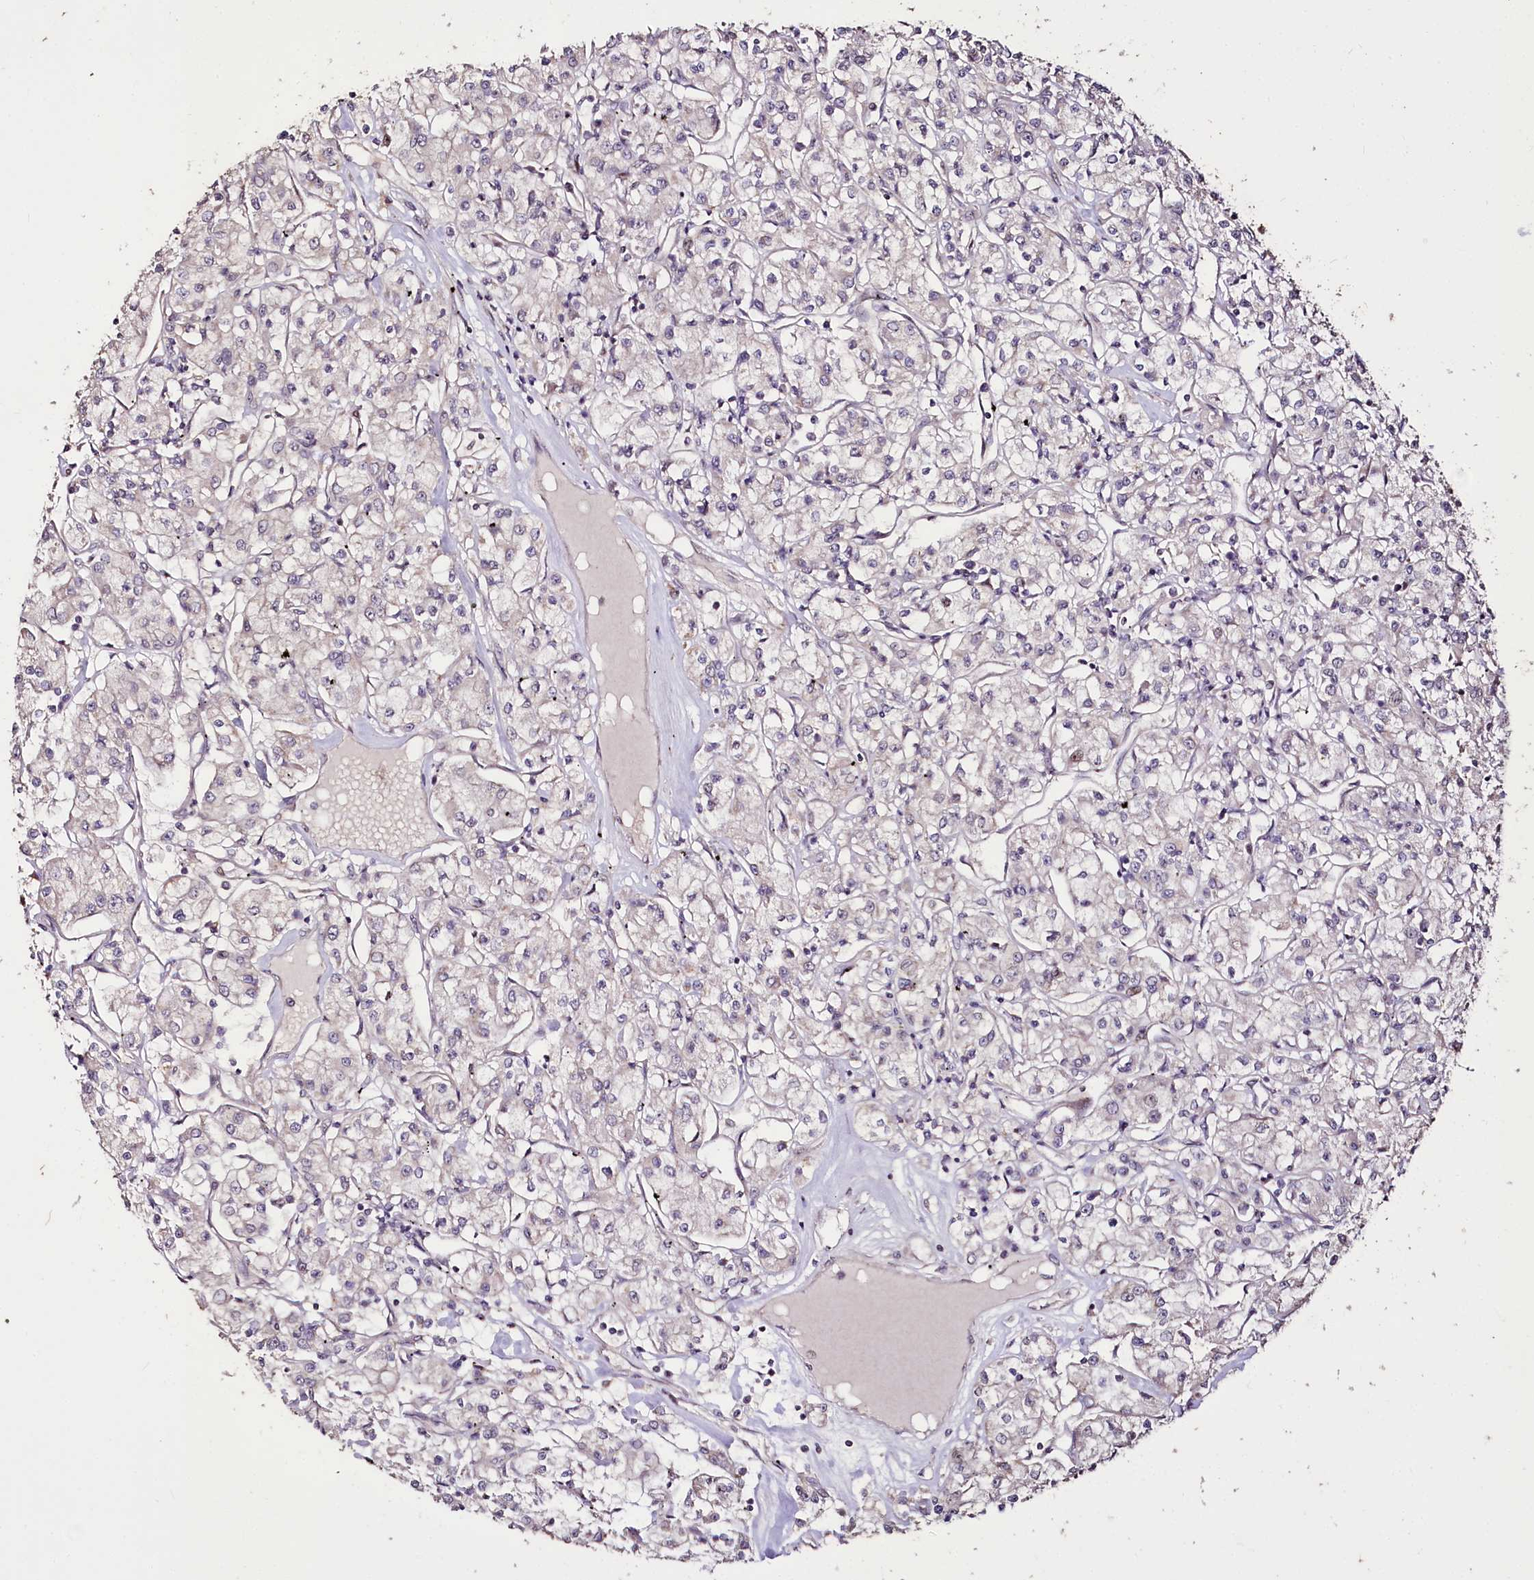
{"staining": {"intensity": "negative", "quantity": "none", "location": "none"}, "tissue": "renal cancer", "cell_type": "Tumor cells", "image_type": "cancer", "snomed": [{"axis": "morphology", "description": "Adenocarcinoma, NOS"}, {"axis": "topography", "description": "Kidney"}], "caption": "Immunohistochemical staining of renal cancer (adenocarcinoma) exhibits no significant expression in tumor cells.", "gene": "CARD19", "patient": {"sex": "female", "age": 59}}